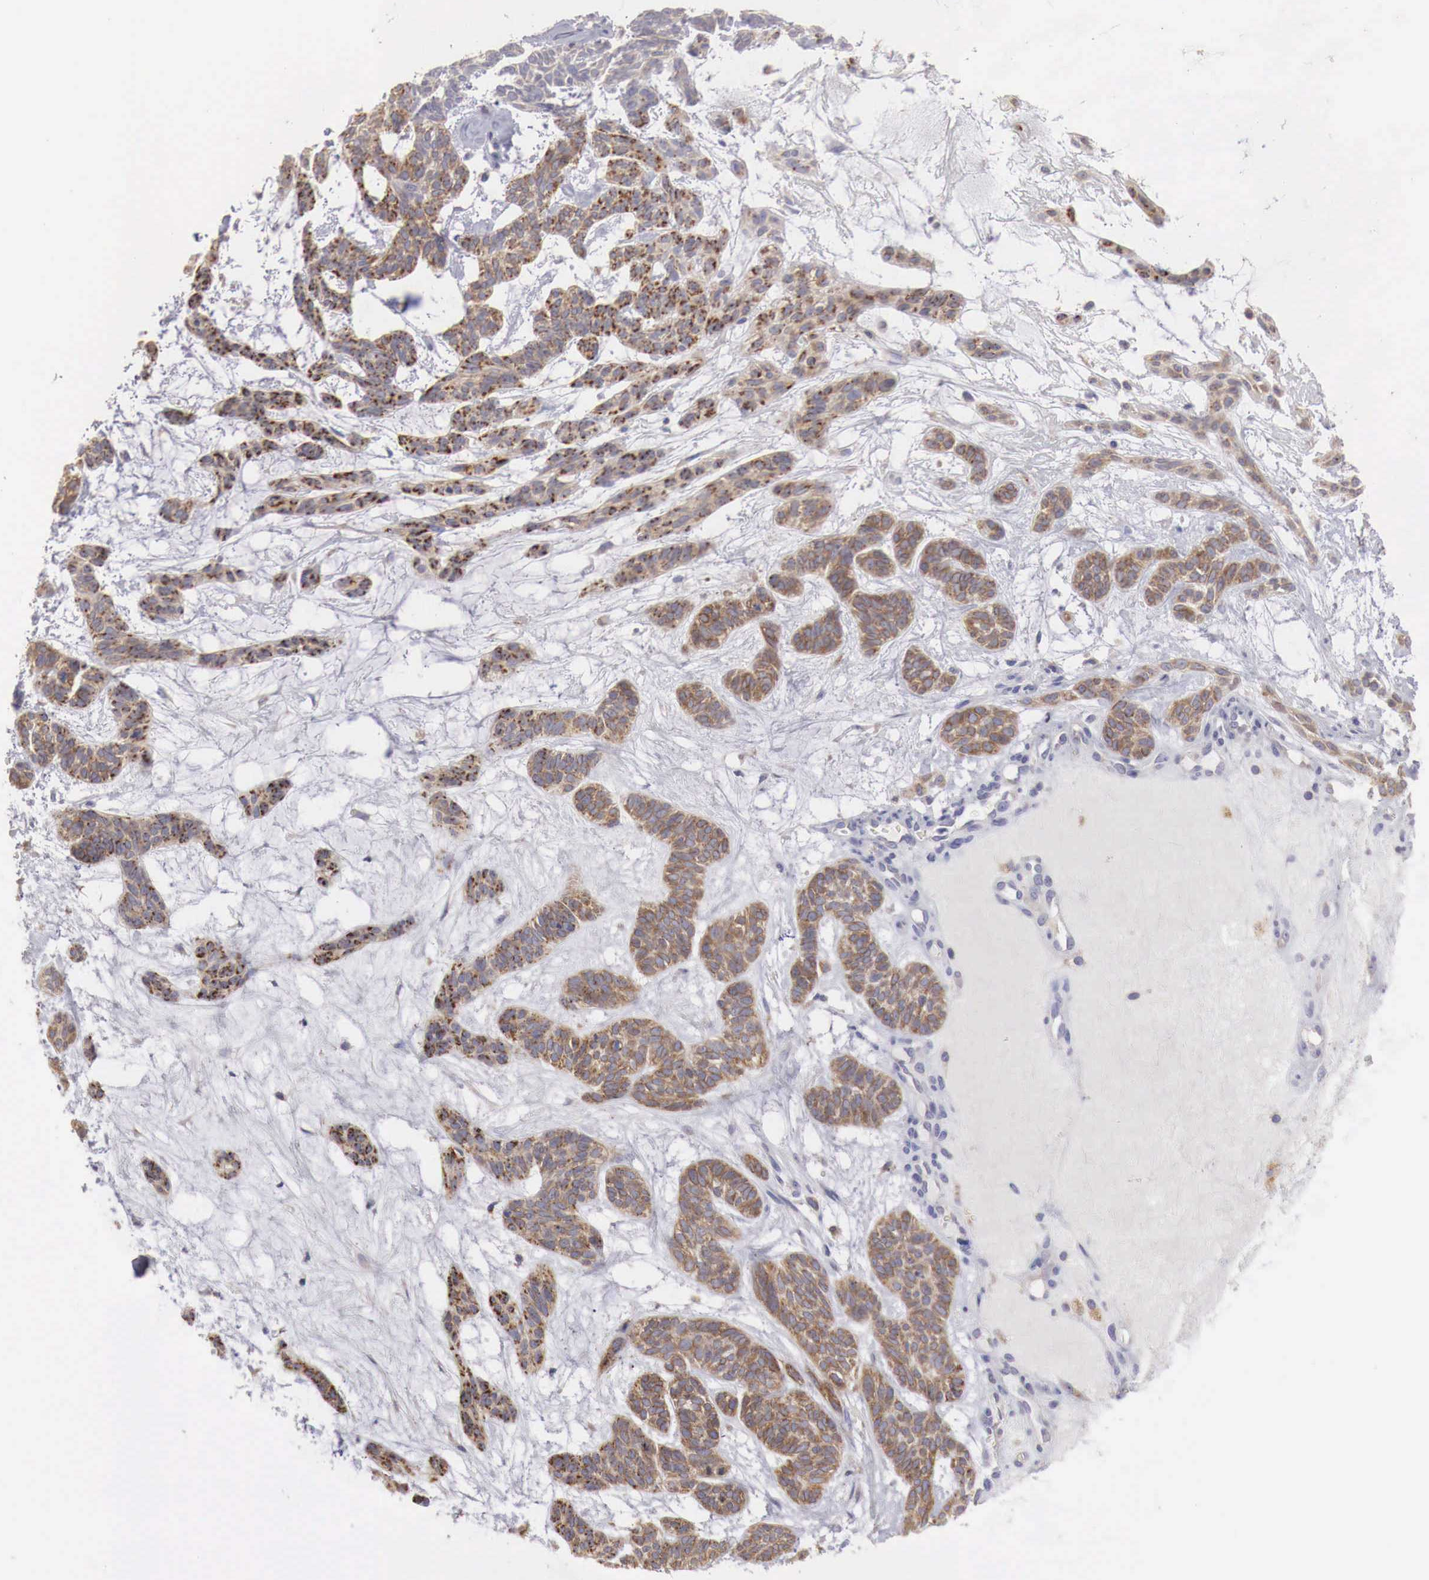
{"staining": {"intensity": "moderate", "quantity": ">75%", "location": "cytoplasmic/membranous"}, "tissue": "skin cancer", "cell_type": "Tumor cells", "image_type": "cancer", "snomed": [{"axis": "morphology", "description": "Basal cell carcinoma"}, {"axis": "topography", "description": "Skin"}], "caption": "About >75% of tumor cells in human basal cell carcinoma (skin) demonstrate moderate cytoplasmic/membranous protein expression as visualized by brown immunohistochemical staining.", "gene": "NSDHL", "patient": {"sex": "male", "age": 75}}